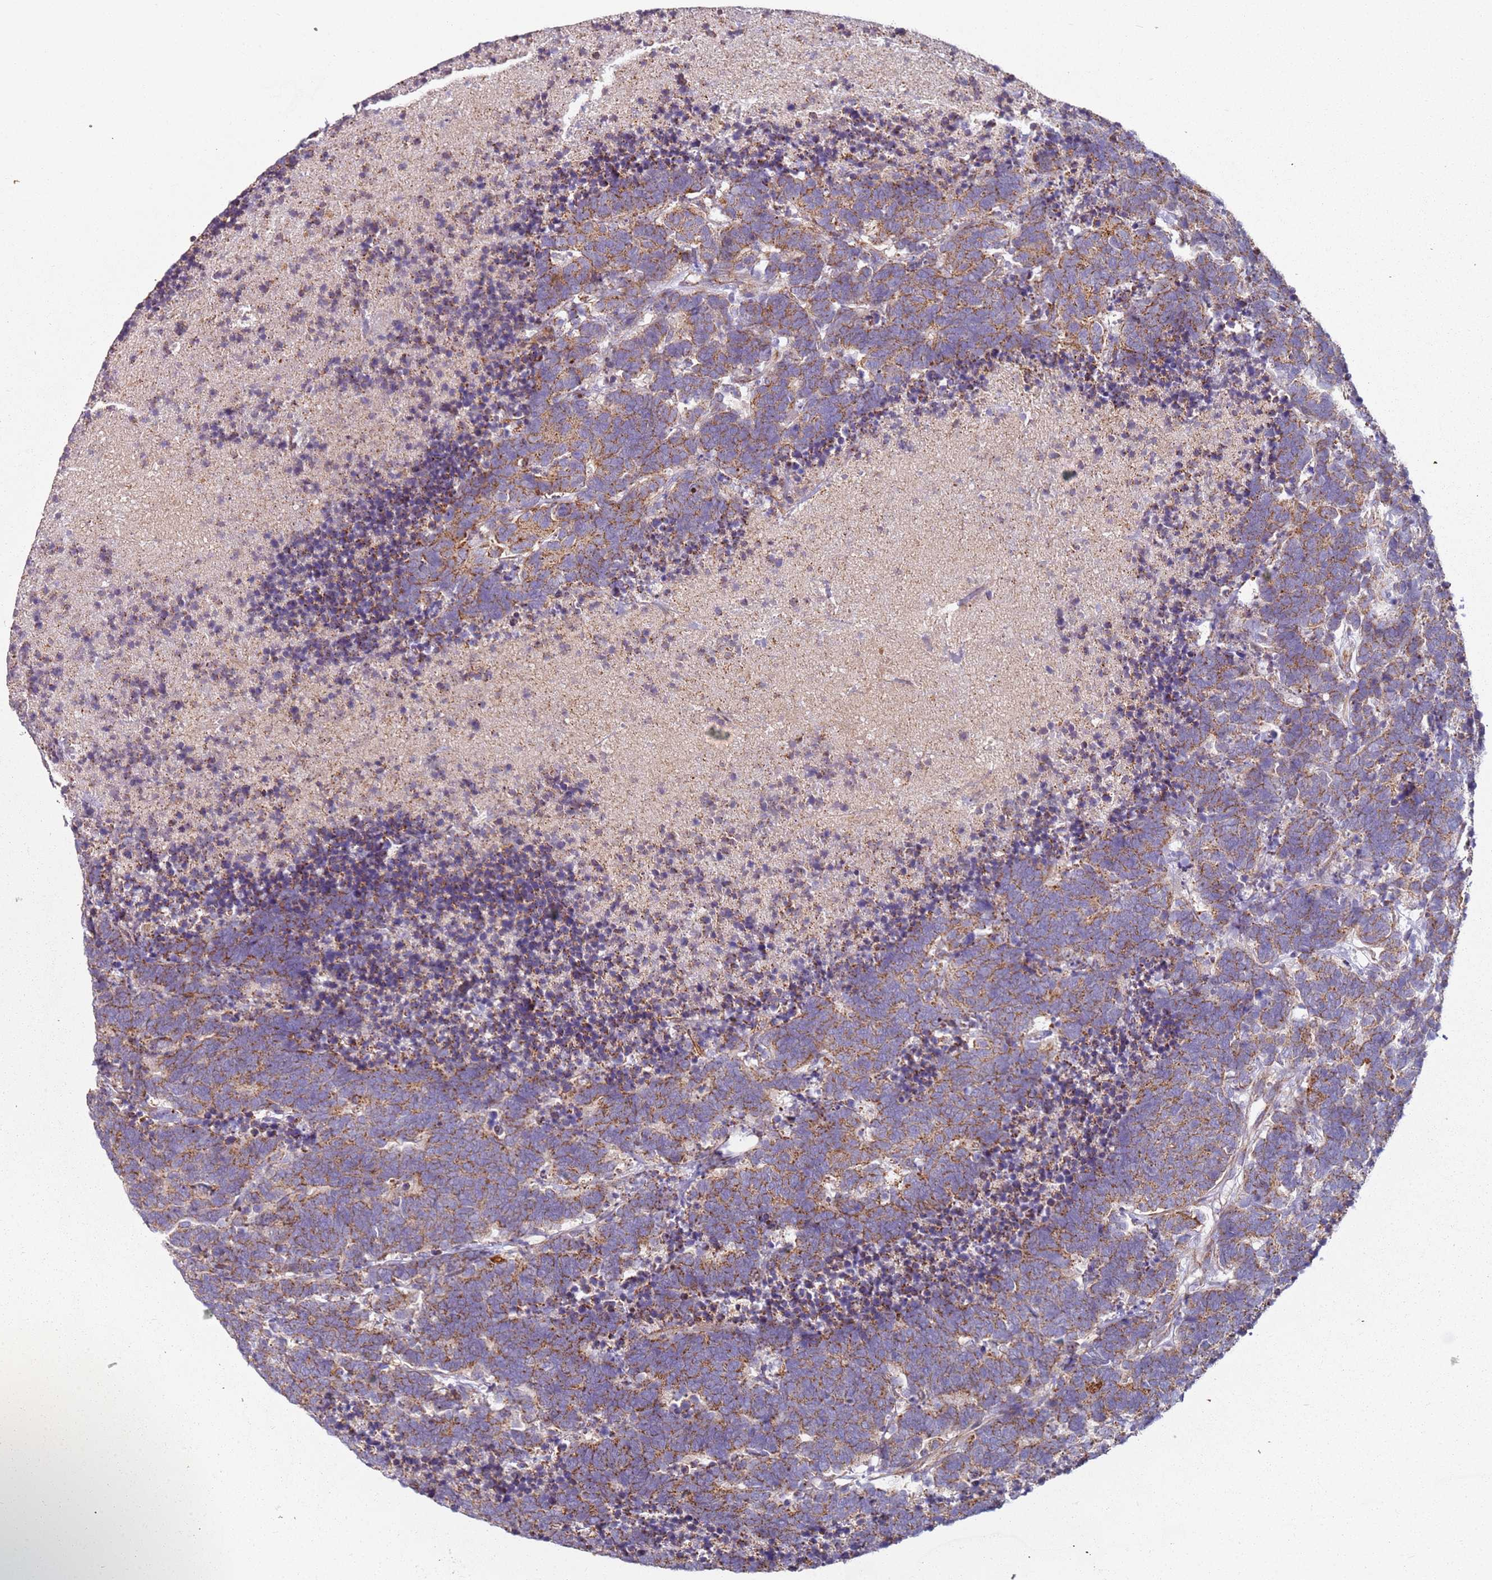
{"staining": {"intensity": "moderate", "quantity": ">75%", "location": "cytoplasmic/membranous"}, "tissue": "carcinoid", "cell_type": "Tumor cells", "image_type": "cancer", "snomed": [{"axis": "morphology", "description": "Carcinoma, NOS"}, {"axis": "morphology", "description": "Carcinoid, malignant, NOS"}, {"axis": "topography", "description": "Urinary bladder"}], "caption": "Human carcinoid stained with a protein marker displays moderate staining in tumor cells.", "gene": "ALS2", "patient": {"sex": "male", "age": 57}}